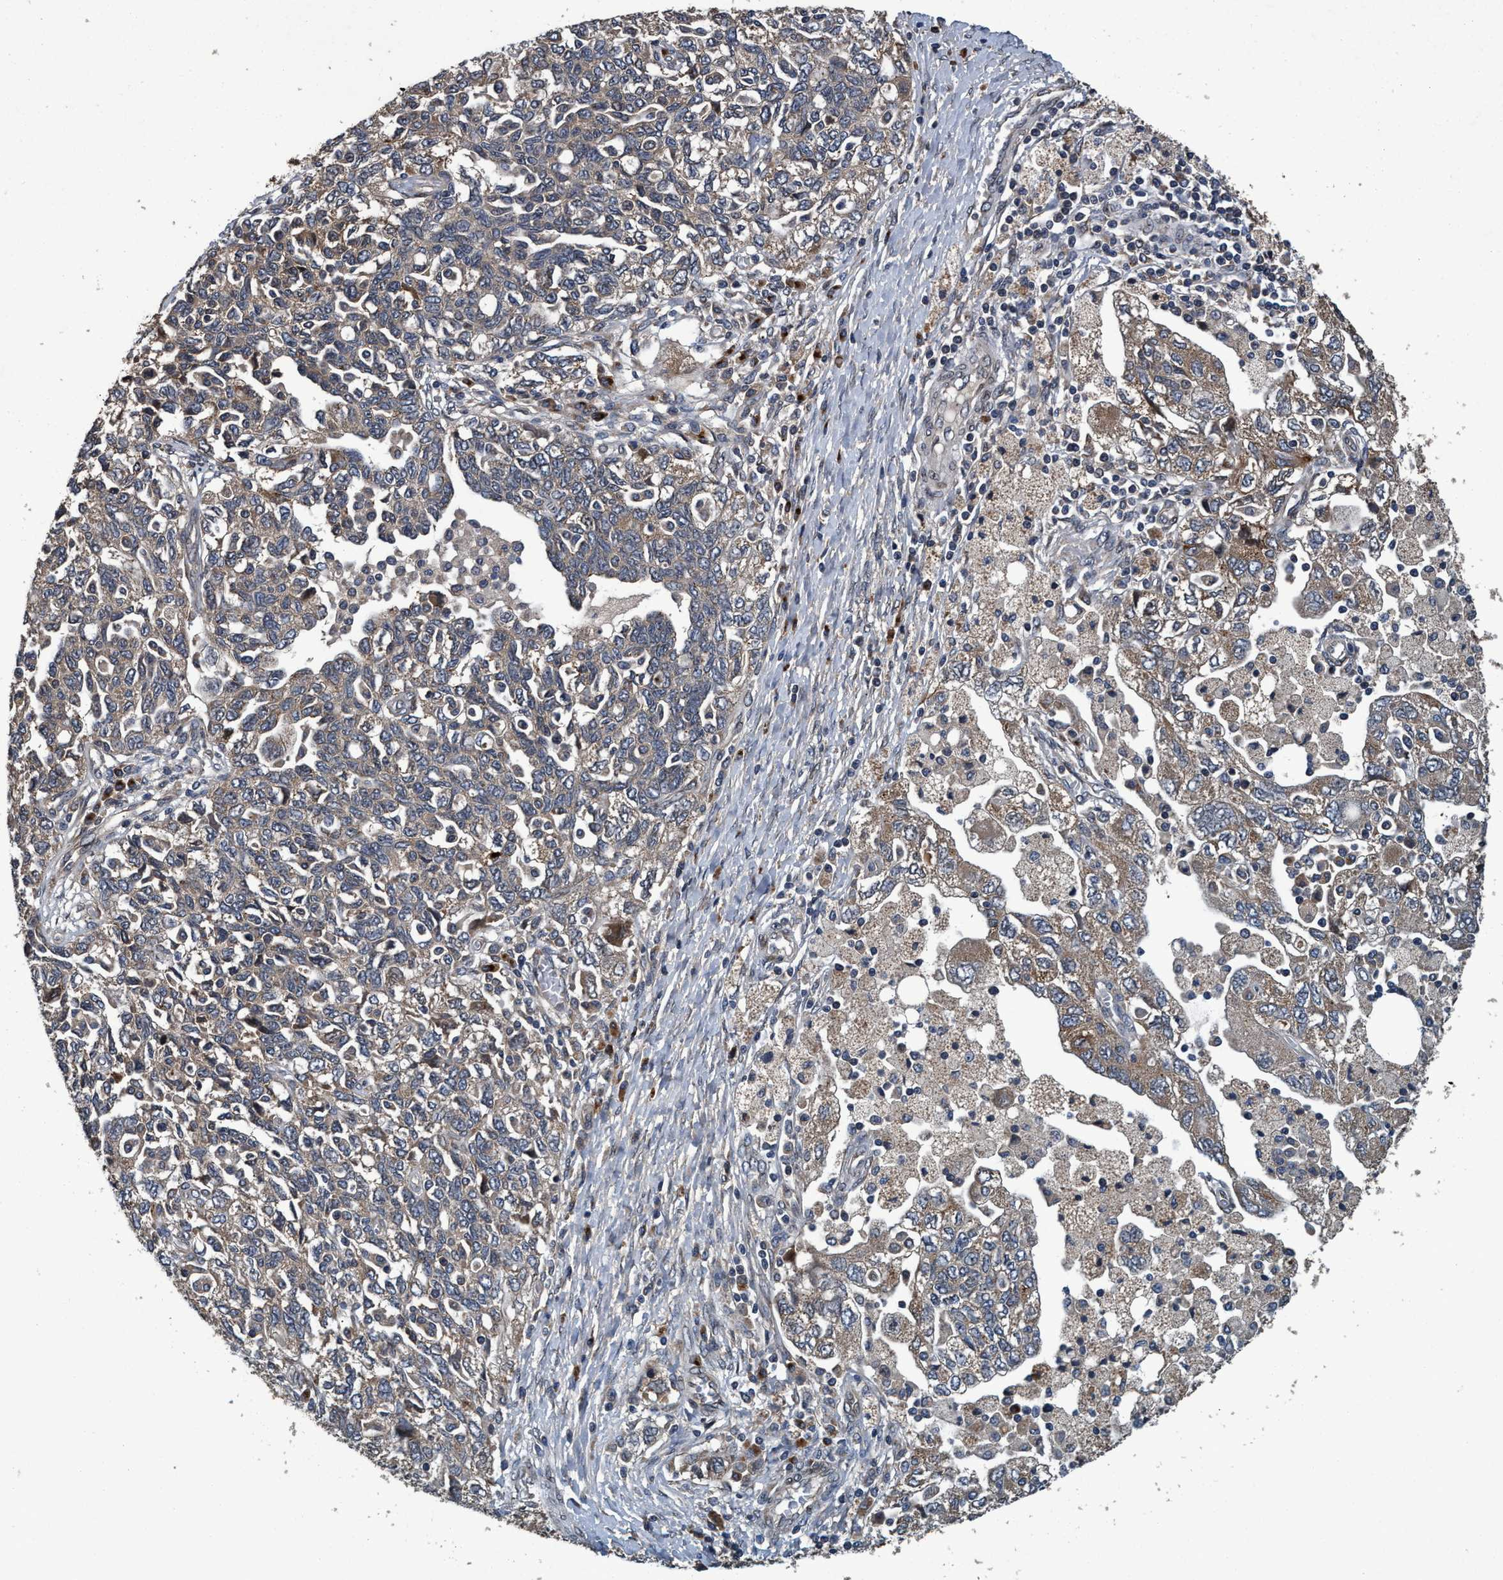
{"staining": {"intensity": "moderate", "quantity": "<25%", "location": "cytoplasmic/membranous"}, "tissue": "ovarian cancer", "cell_type": "Tumor cells", "image_type": "cancer", "snomed": [{"axis": "morphology", "description": "Carcinoma, NOS"}, {"axis": "morphology", "description": "Cystadenocarcinoma, serous, NOS"}, {"axis": "topography", "description": "Ovary"}], "caption": "Human ovarian cancer (serous cystadenocarcinoma) stained for a protein (brown) reveals moderate cytoplasmic/membranous positive expression in about <25% of tumor cells.", "gene": "MACC1", "patient": {"sex": "female", "age": 69}}